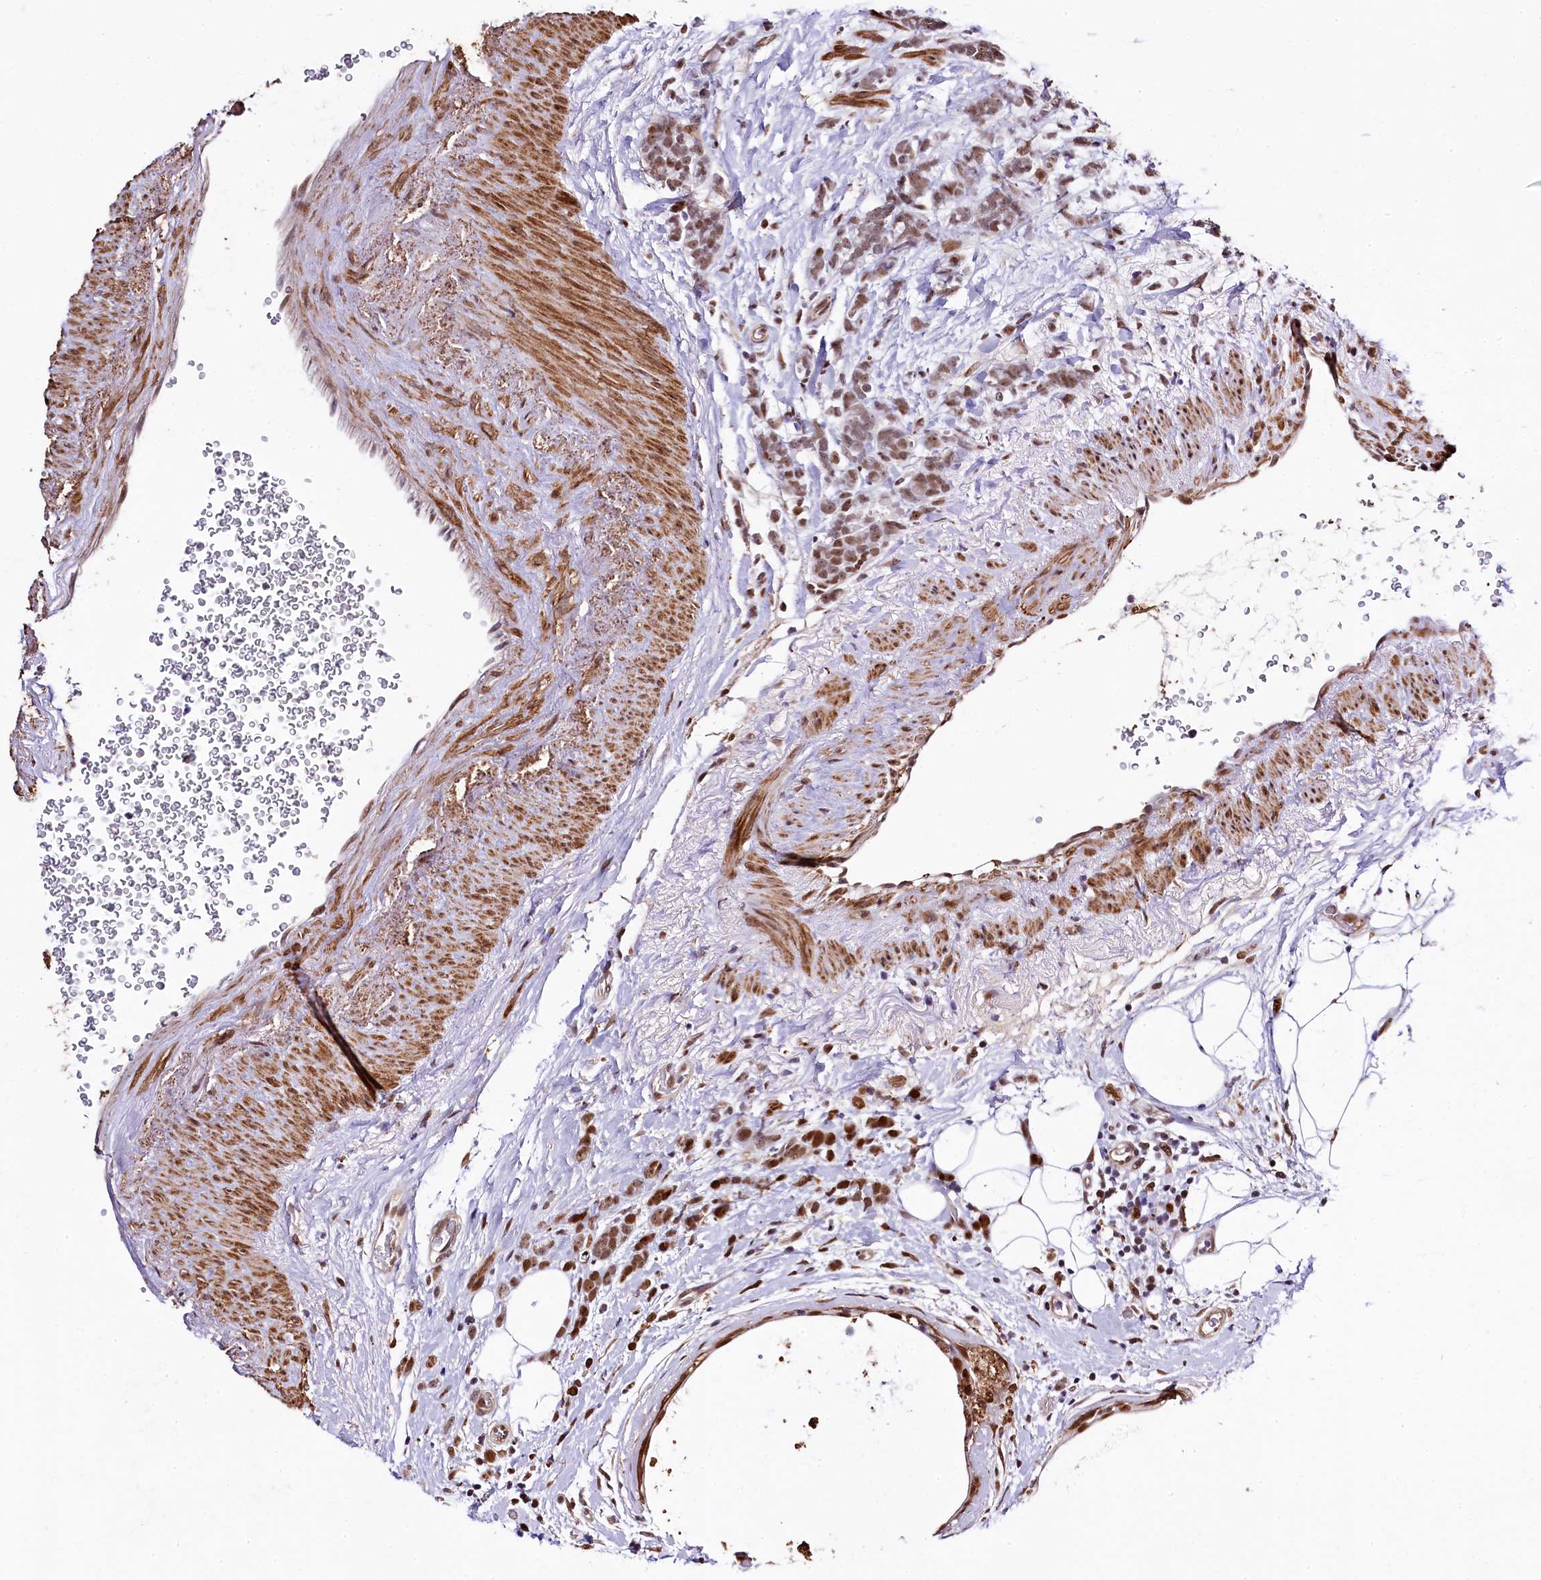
{"staining": {"intensity": "moderate", "quantity": ">75%", "location": "nuclear"}, "tissue": "breast cancer", "cell_type": "Tumor cells", "image_type": "cancer", "snomed": [{"axis": "morphology", "description": "Lobular carcinoma"}, {"axis": "topography", "description": "Breast"}], "caption": "Breast cancer (lobular carcinoma) stained with IHC displays moderate nuclear expression in approximately >75% of tumor cells.", "gene": "SAMD10", "patient": {"sex": "female", "age": 58}}